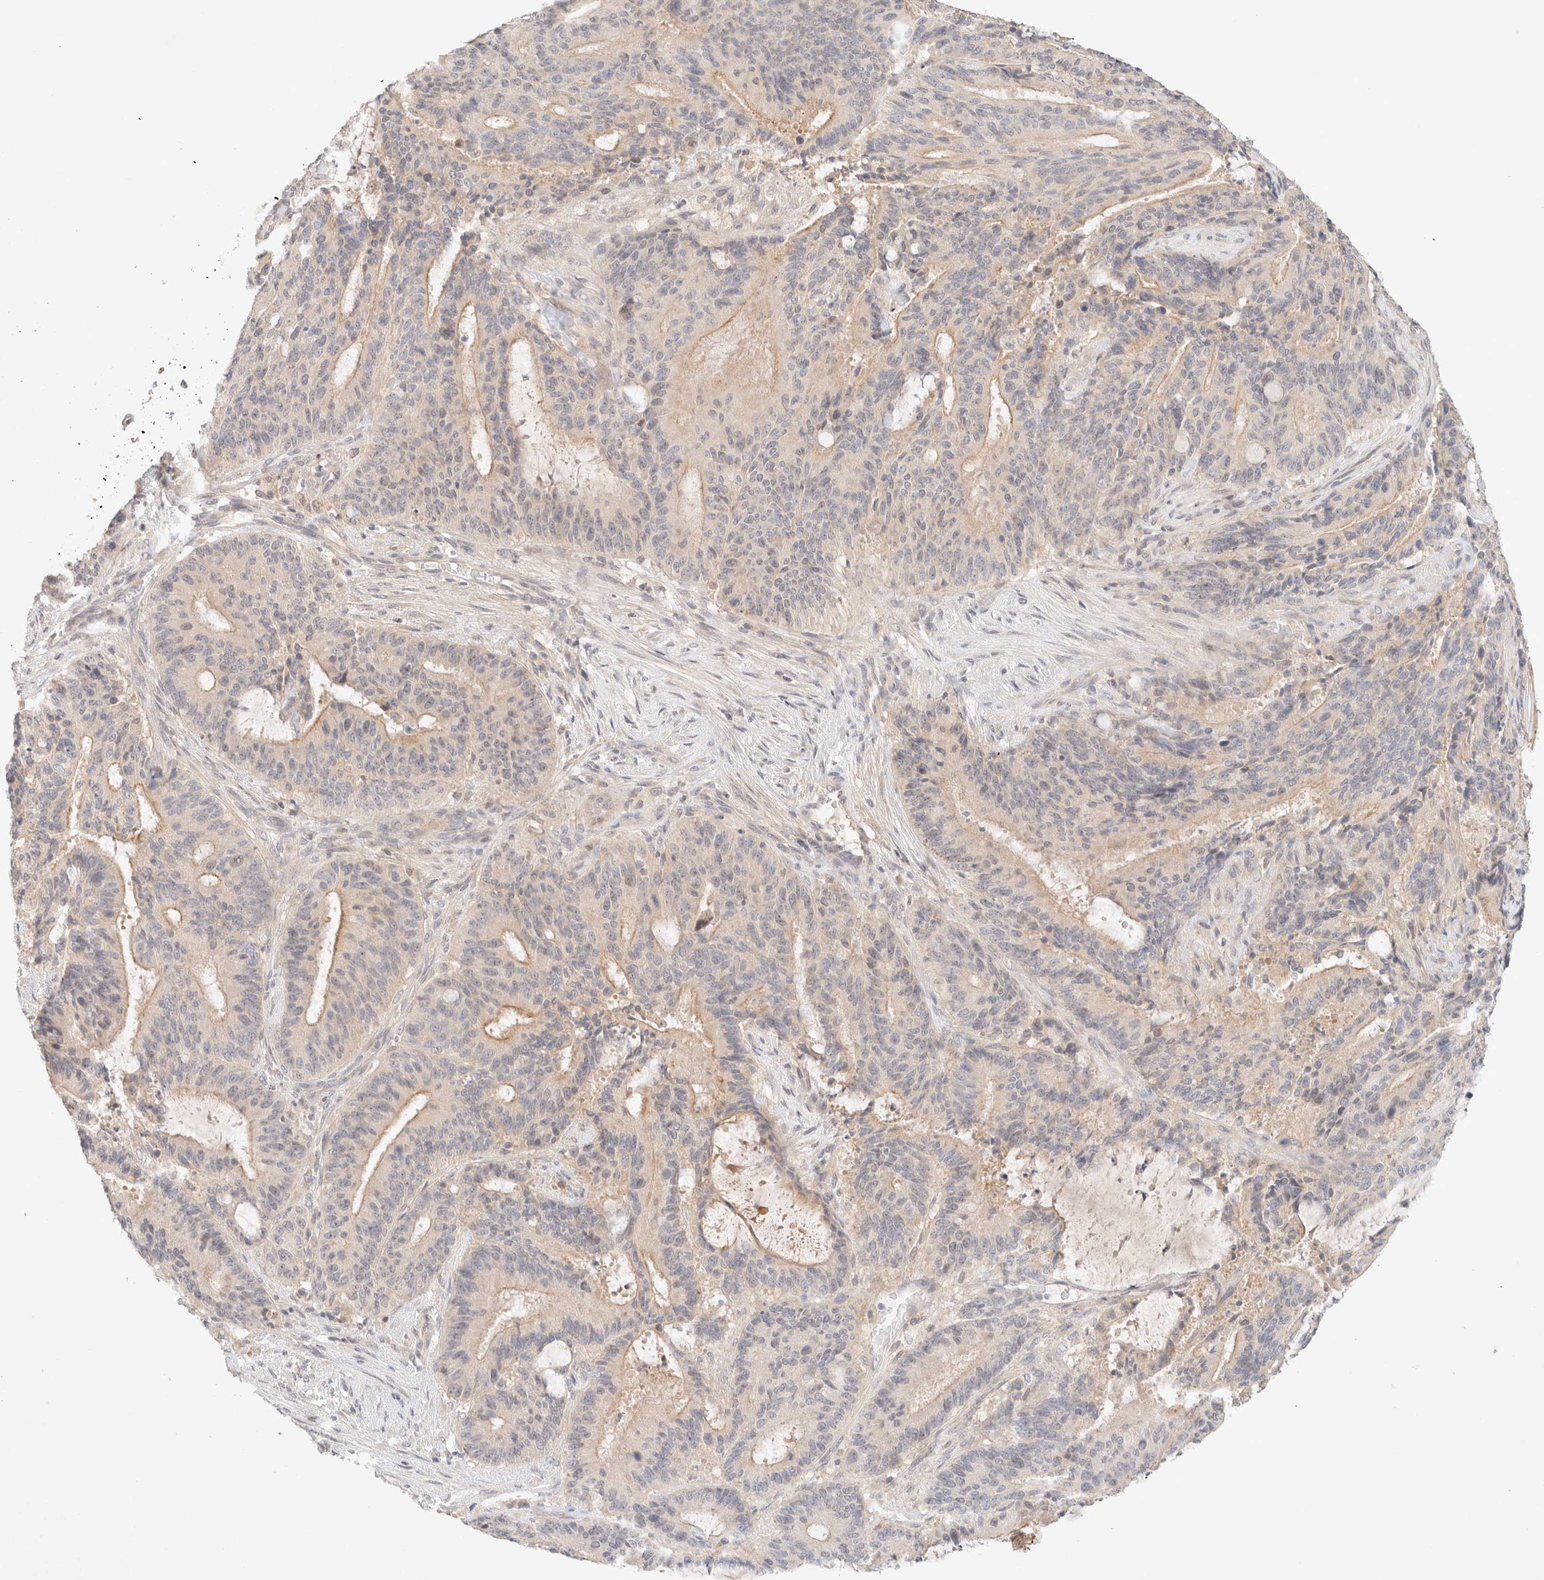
{"staining": {"intensity": "moderate", "quantity": "25%-75%", "location": "cytoplasmic/membranous"}, "tissue": "liver cancer", "cell_type": "Tumor cells", "image_type": "cancer", "snomed": [{"axis": "morphology", "description": "Normal tissue, NOS"}, {"axis": "morphology", "description": "Cholangiocarcinoma"}, {"axis": "topography", "description": "Liver"}, {"axis": "topography", "description": "Peripheral nerve tissue"}], "caption": "Immunohistochemistry (IHC) (DAB (3,3'-diaminobenzidine)) staining of human cholangiocarcinoma (liver) exhibits moderate cytoplasmic/membranous protein expression in approximately 25%-75% of tumor cells.", "gene": "SARM1", "patient": {"sex": "female", "age": 73}}